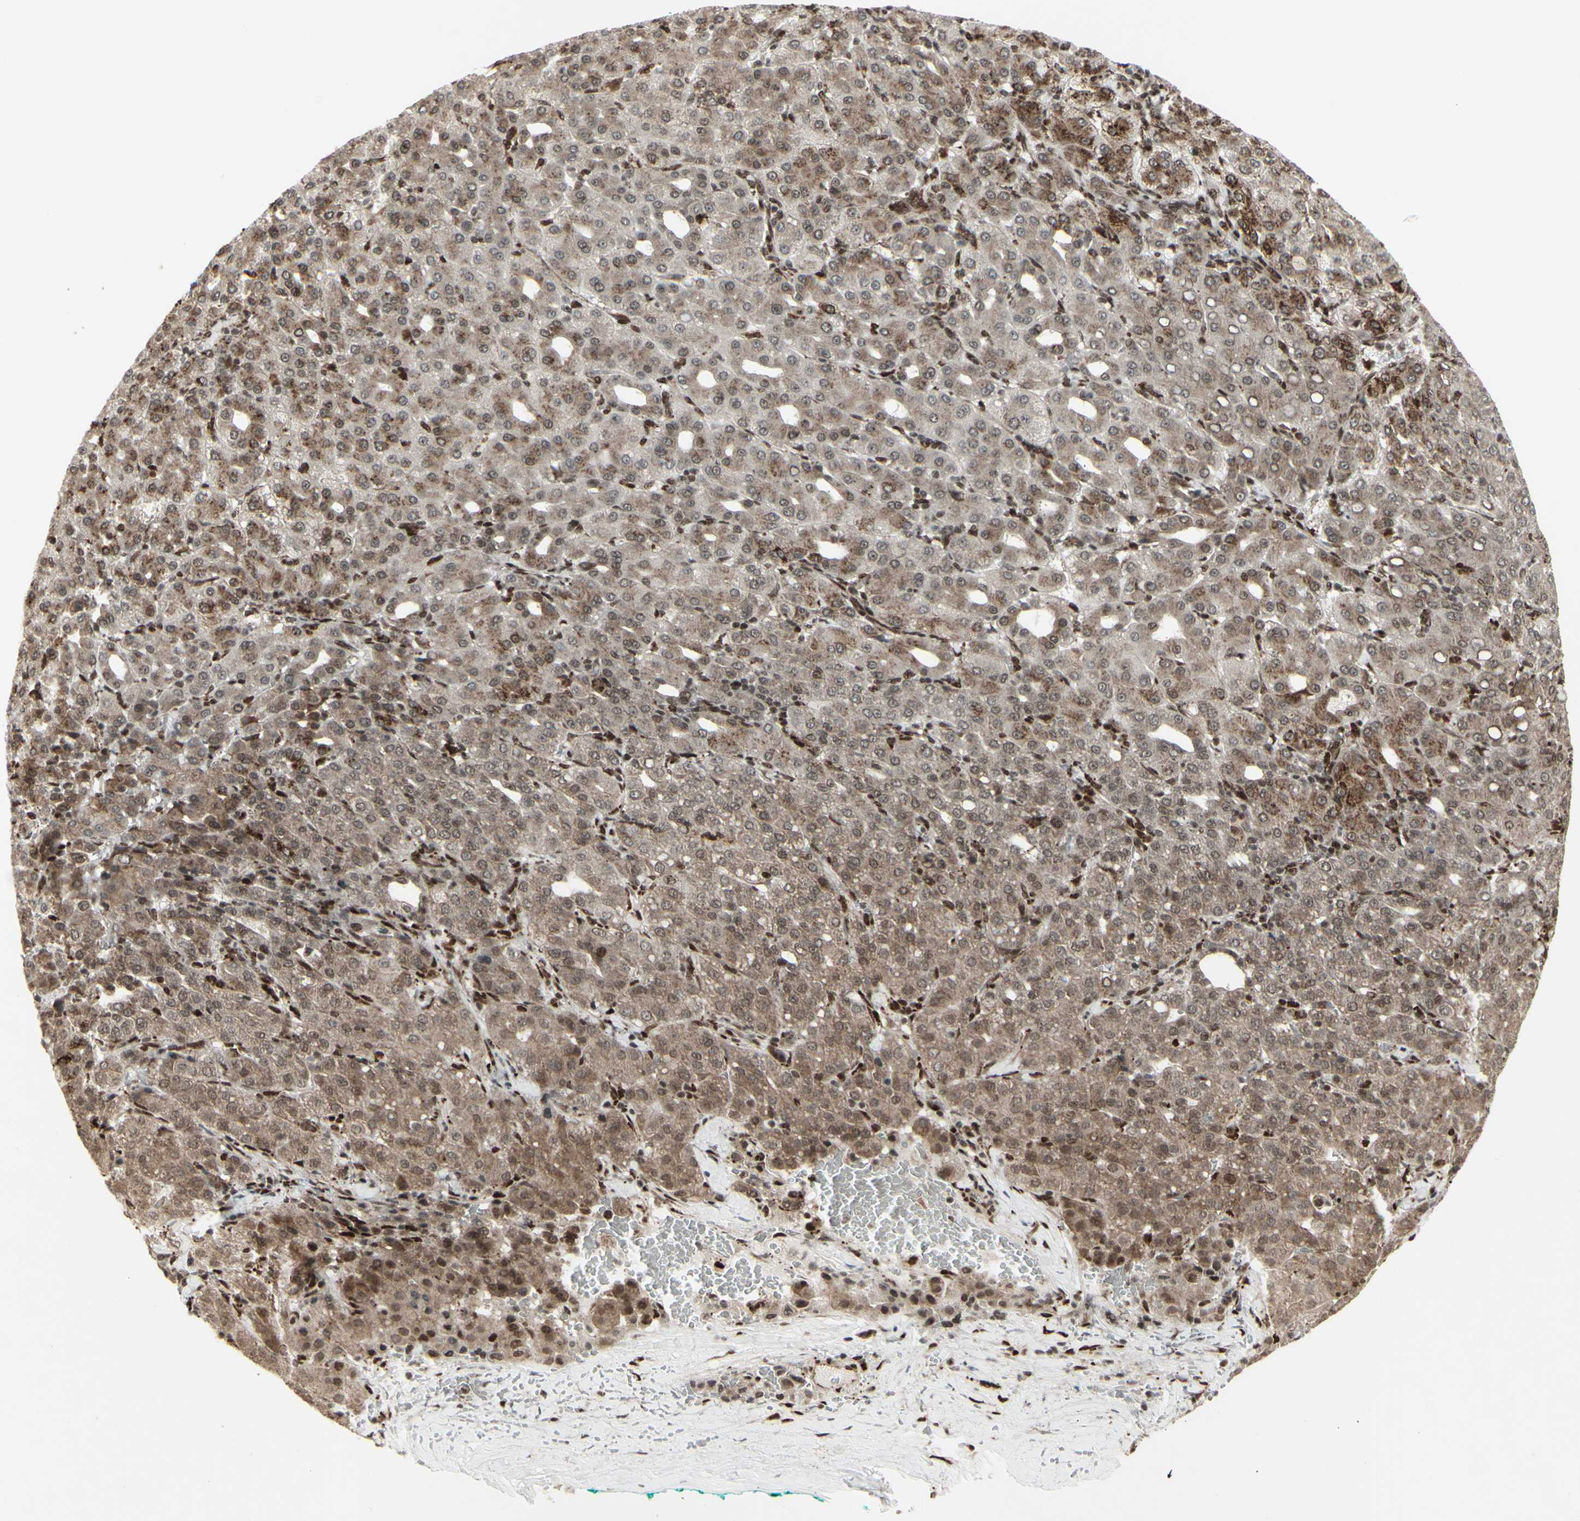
{"staining": {"intensity": "moderate", "quantity": ">75%", "location": "cytoplasmic/membranous,nuclear"}, "tissue": "liver cancer", "cell_type": "Tumor cells", "image_type": "cancer", "snomed": [{"axis": "morphology", "description": "Carcinoma, Hepatocellular, NOS"}, {"axis": "topography", "description": "Liver"}], "caption": "High-power microscopy captured an immunohistochemistry (IHC) image of liver hepatocellular carcinoma, revealing moderate cytoplasmic/membranous and nuclear staining in approximately >75% of tumor cells.", "gene": "CBX1", "patient": {"sex": "male", "age": 65}}